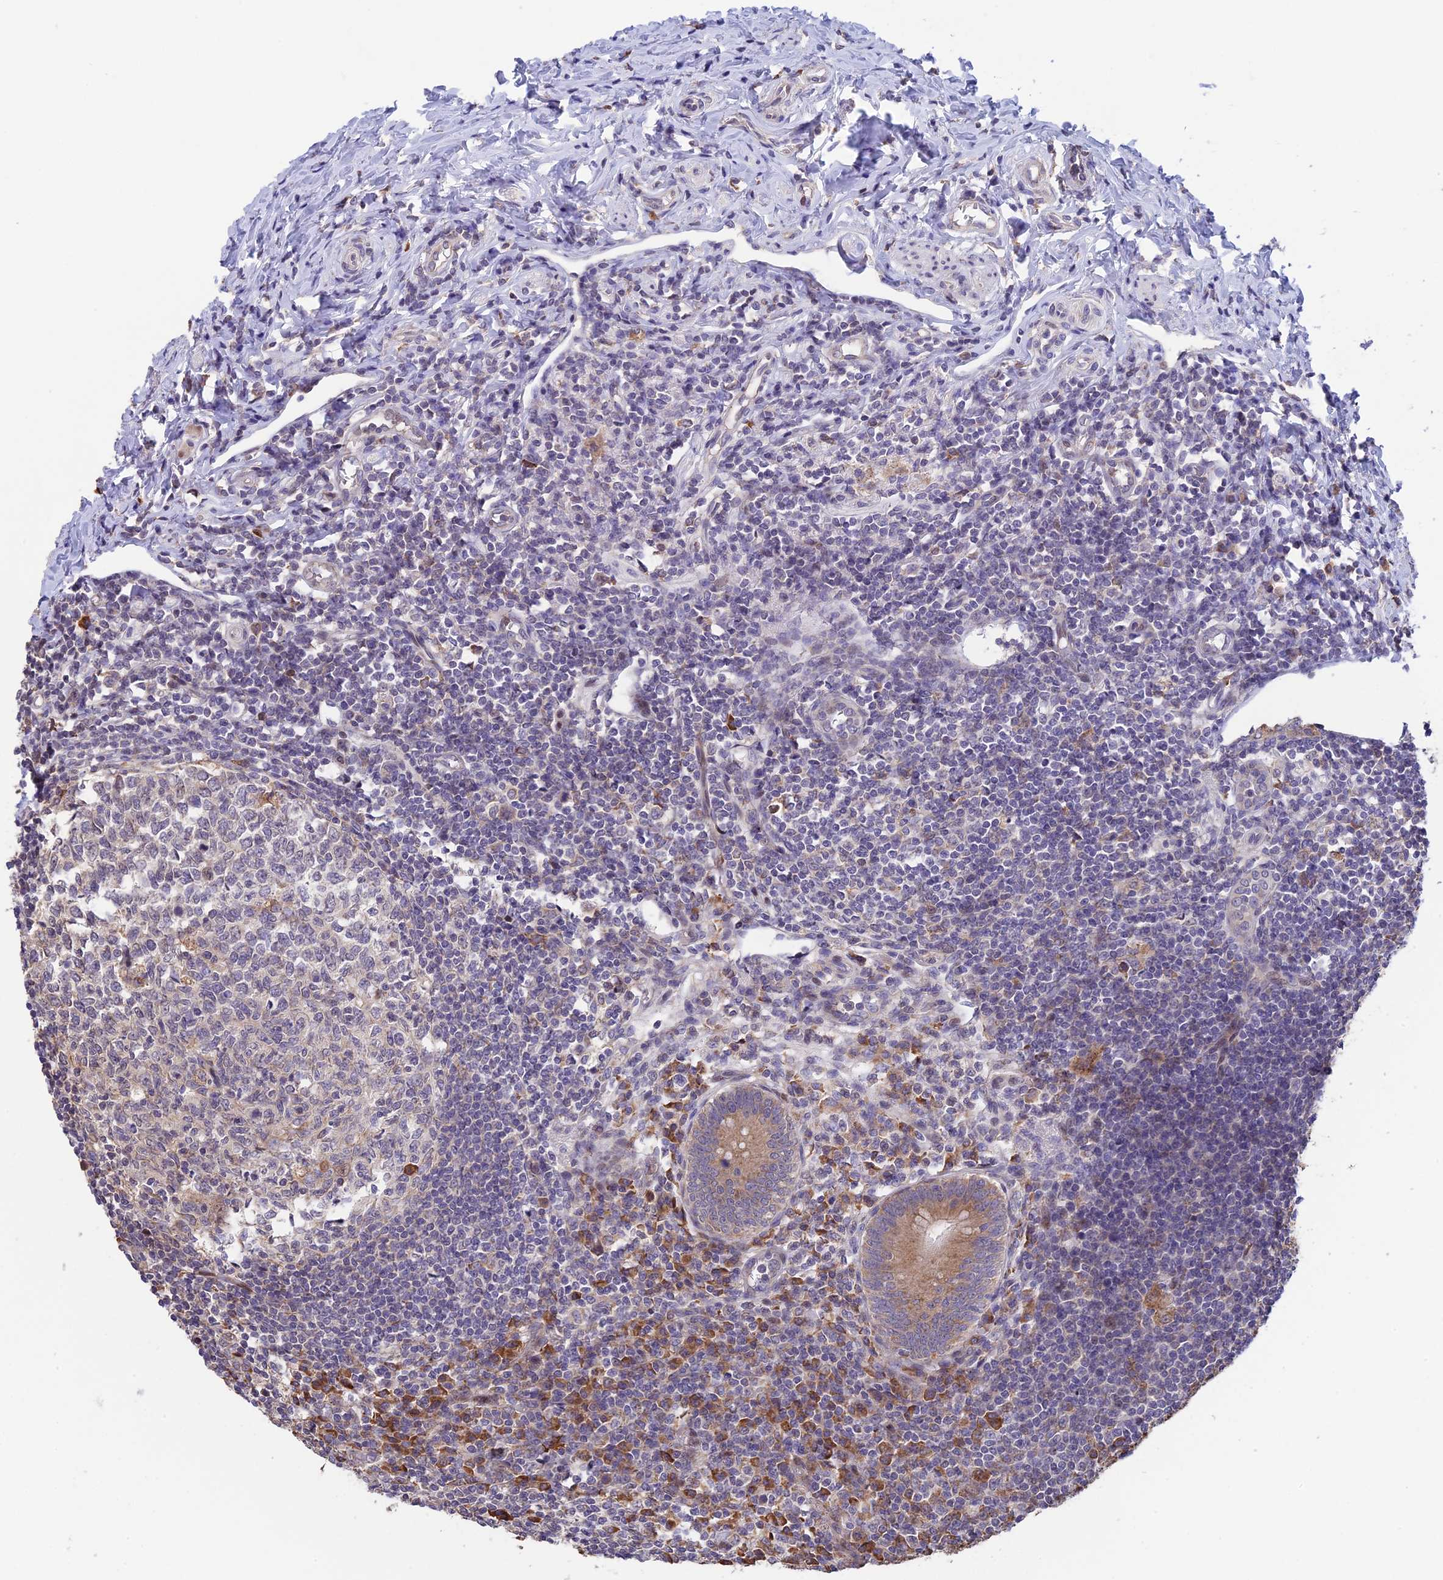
{"staining": {"intensity": "moderate", "quantity": ">75%", "location": "cytoplasmic/membranous"}, "tissue": "appendix", "cell_type": "Glandular cells", "image_type": "normal", "snomed": [{"axis": "morphology", "description": "Normal tissue, NOS"}, {"axis": "topography", "description": "Appendix"}], "caption": "Immunohistochemical staining of normal appendix displays medium levels of moderate cytoplasmic/membranous expression in about >75% of glandular cells.", "gene": "DMRTA2", "patient": {"sex": "female", "age": 33}}